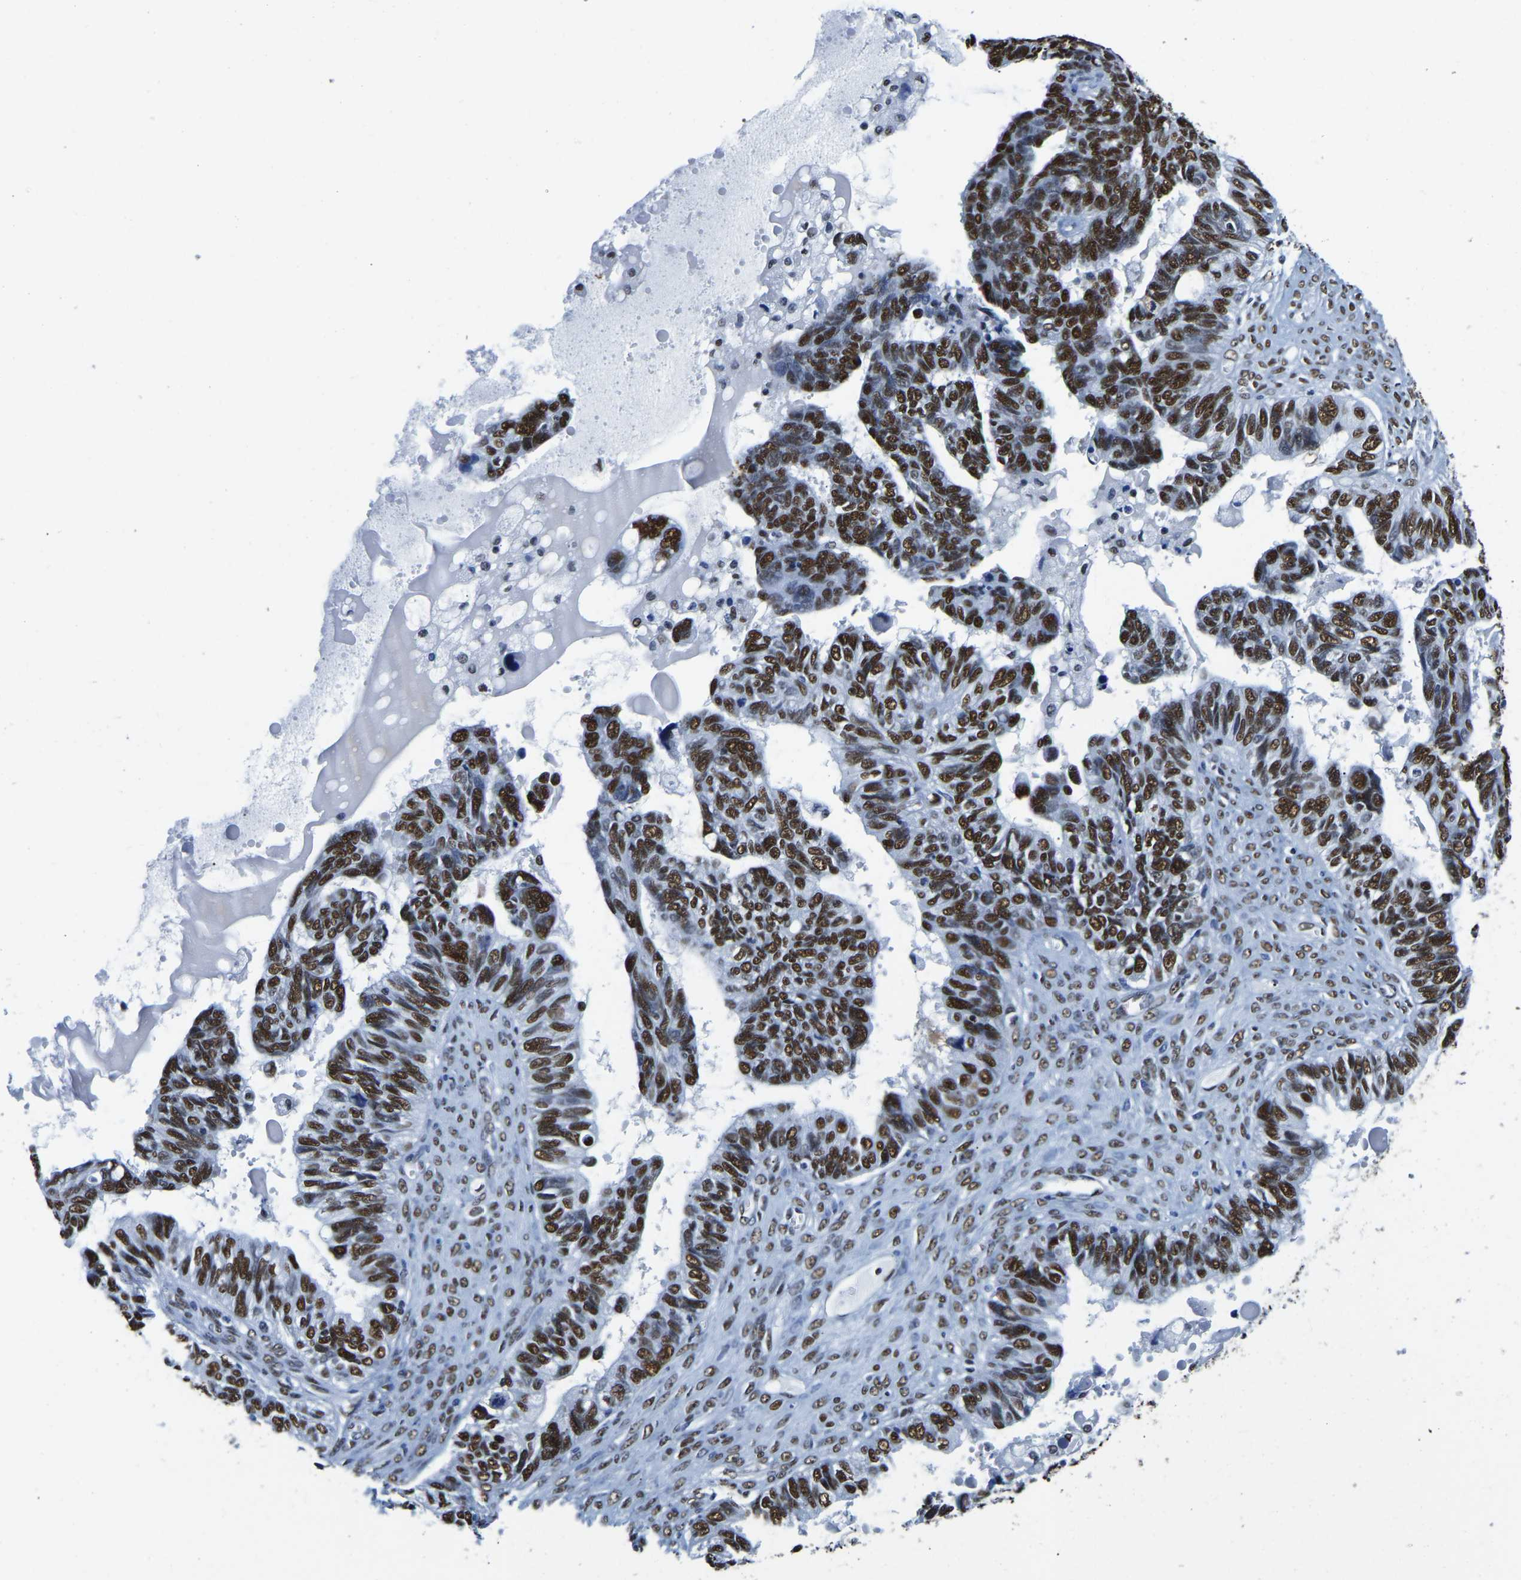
{"staining": {"intensity": "strong", "quantity": ">75%", "location": "nuclear"}, "tissue": "ovarian cancer", "cell_type": "Tumor cells", "image_type": "cancer", "snomed": [{"axis": "morphology", "description": "Cystadenocarcinoma, serous, NOS"}, {"axis": "topography", "description": "Ovary"}], "caption": "Tumor cells display high levels of strong nuclear expression in approximately >75% of cells in ovarian cancer (serous cystadenocarcinoma).", "gene": "UBA1", "patient": {"sex": "female", "age": 79}}